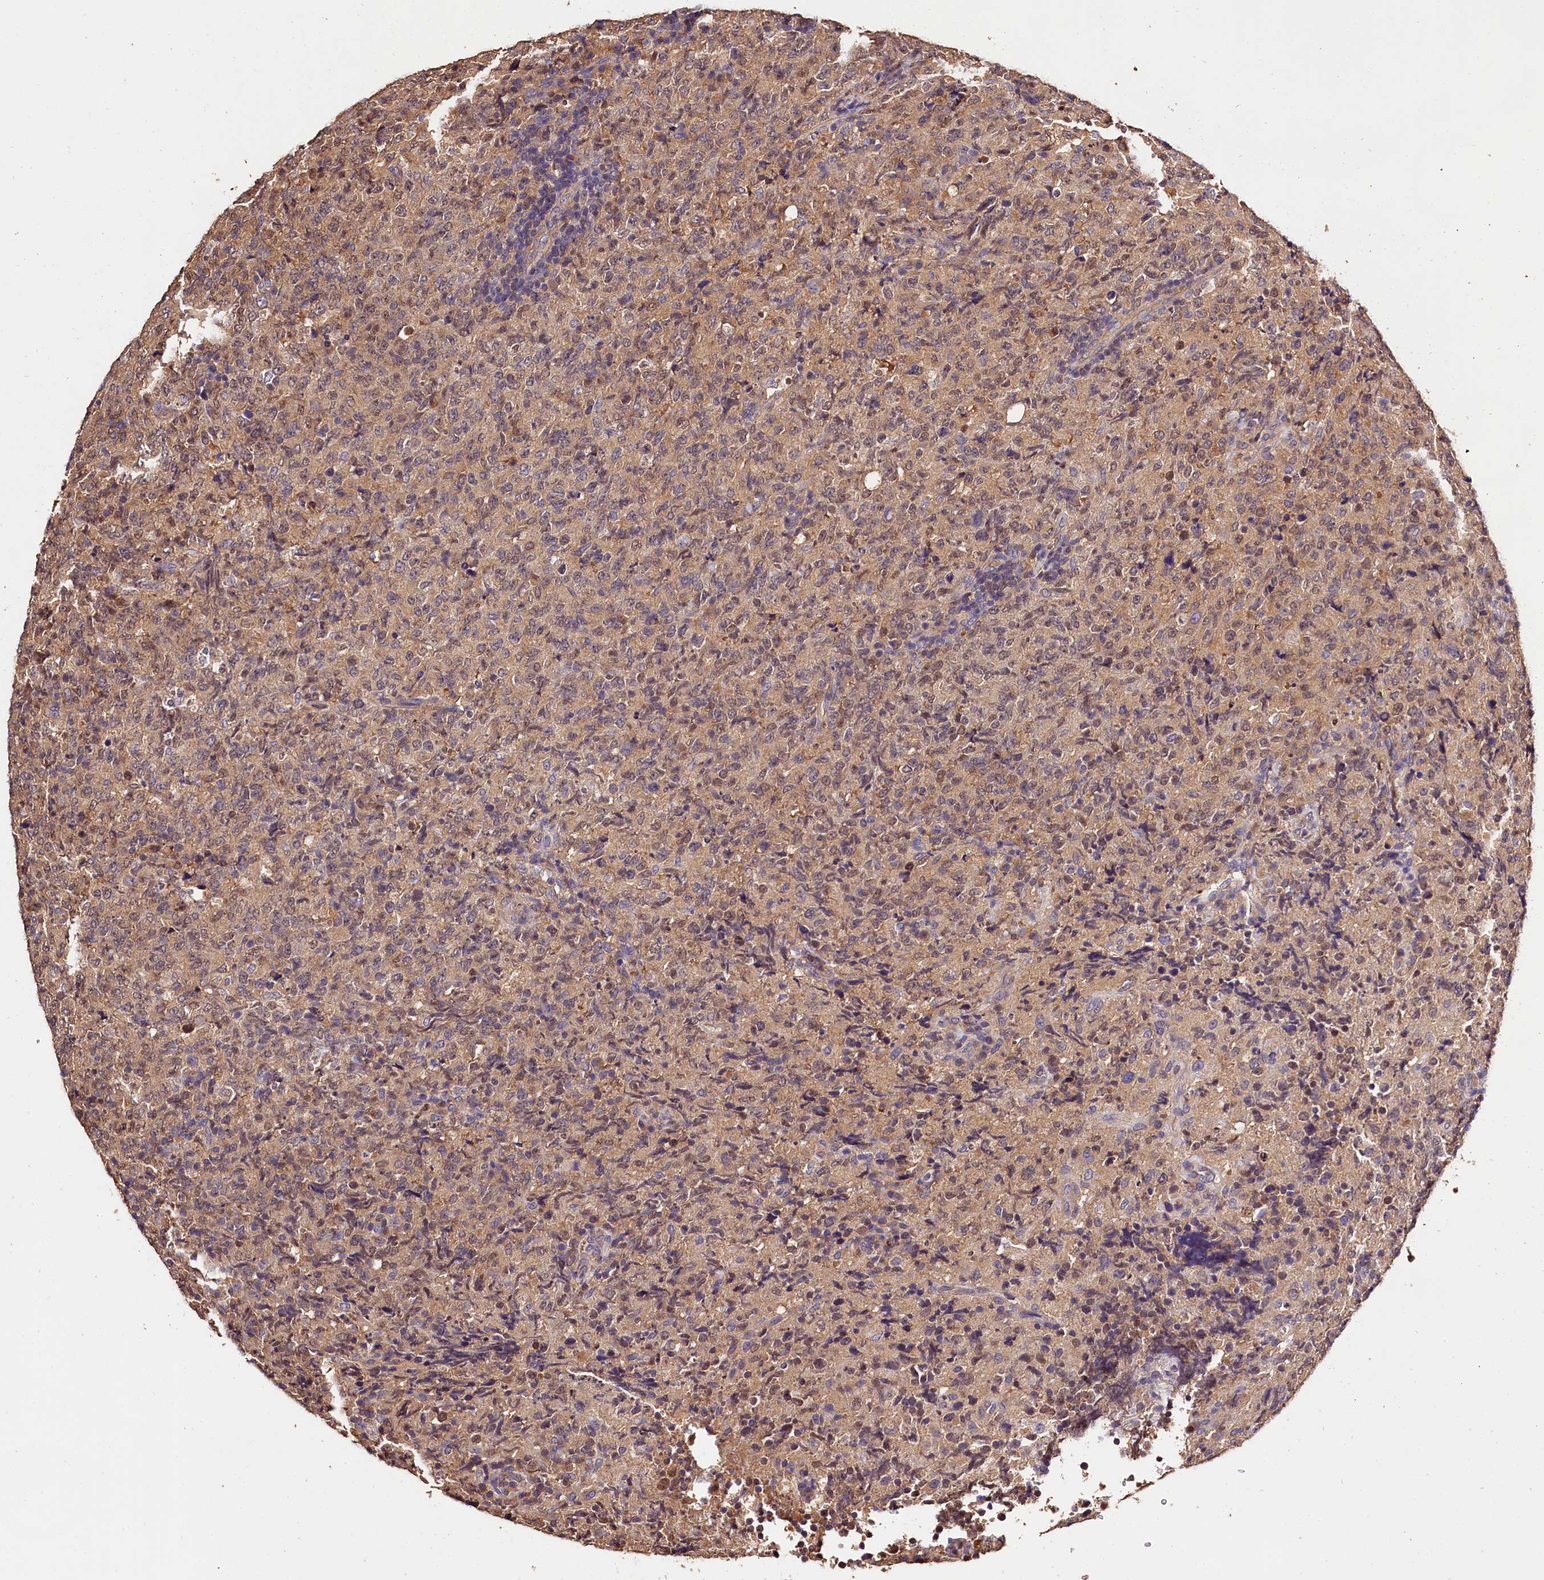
{"staining": {"intensity": "moderate", "quantity": "<25%", "location": "cytoplasmic/membranous,nuclear"}, "tissue": "lymphoma", "cell_type": "Tumor cells", "image_type": "cancer", "snomed": [{"axis": "morphology", "description": "Malignant lymphoma, non-Hodgkin's type, High grade"}, {"axis": "topography", "description": "Tonsil"}], "caption": "Human malignant lymphoma, non-Hodgkin's type (high-grade) stained for a protein (brown) exhibits moderate cytoplasmic/membranous and nuclear positive staining in approximately <25% of tumor cells.", "gene": "OAS3", "patient": {"sex": "female", "age": 36}}